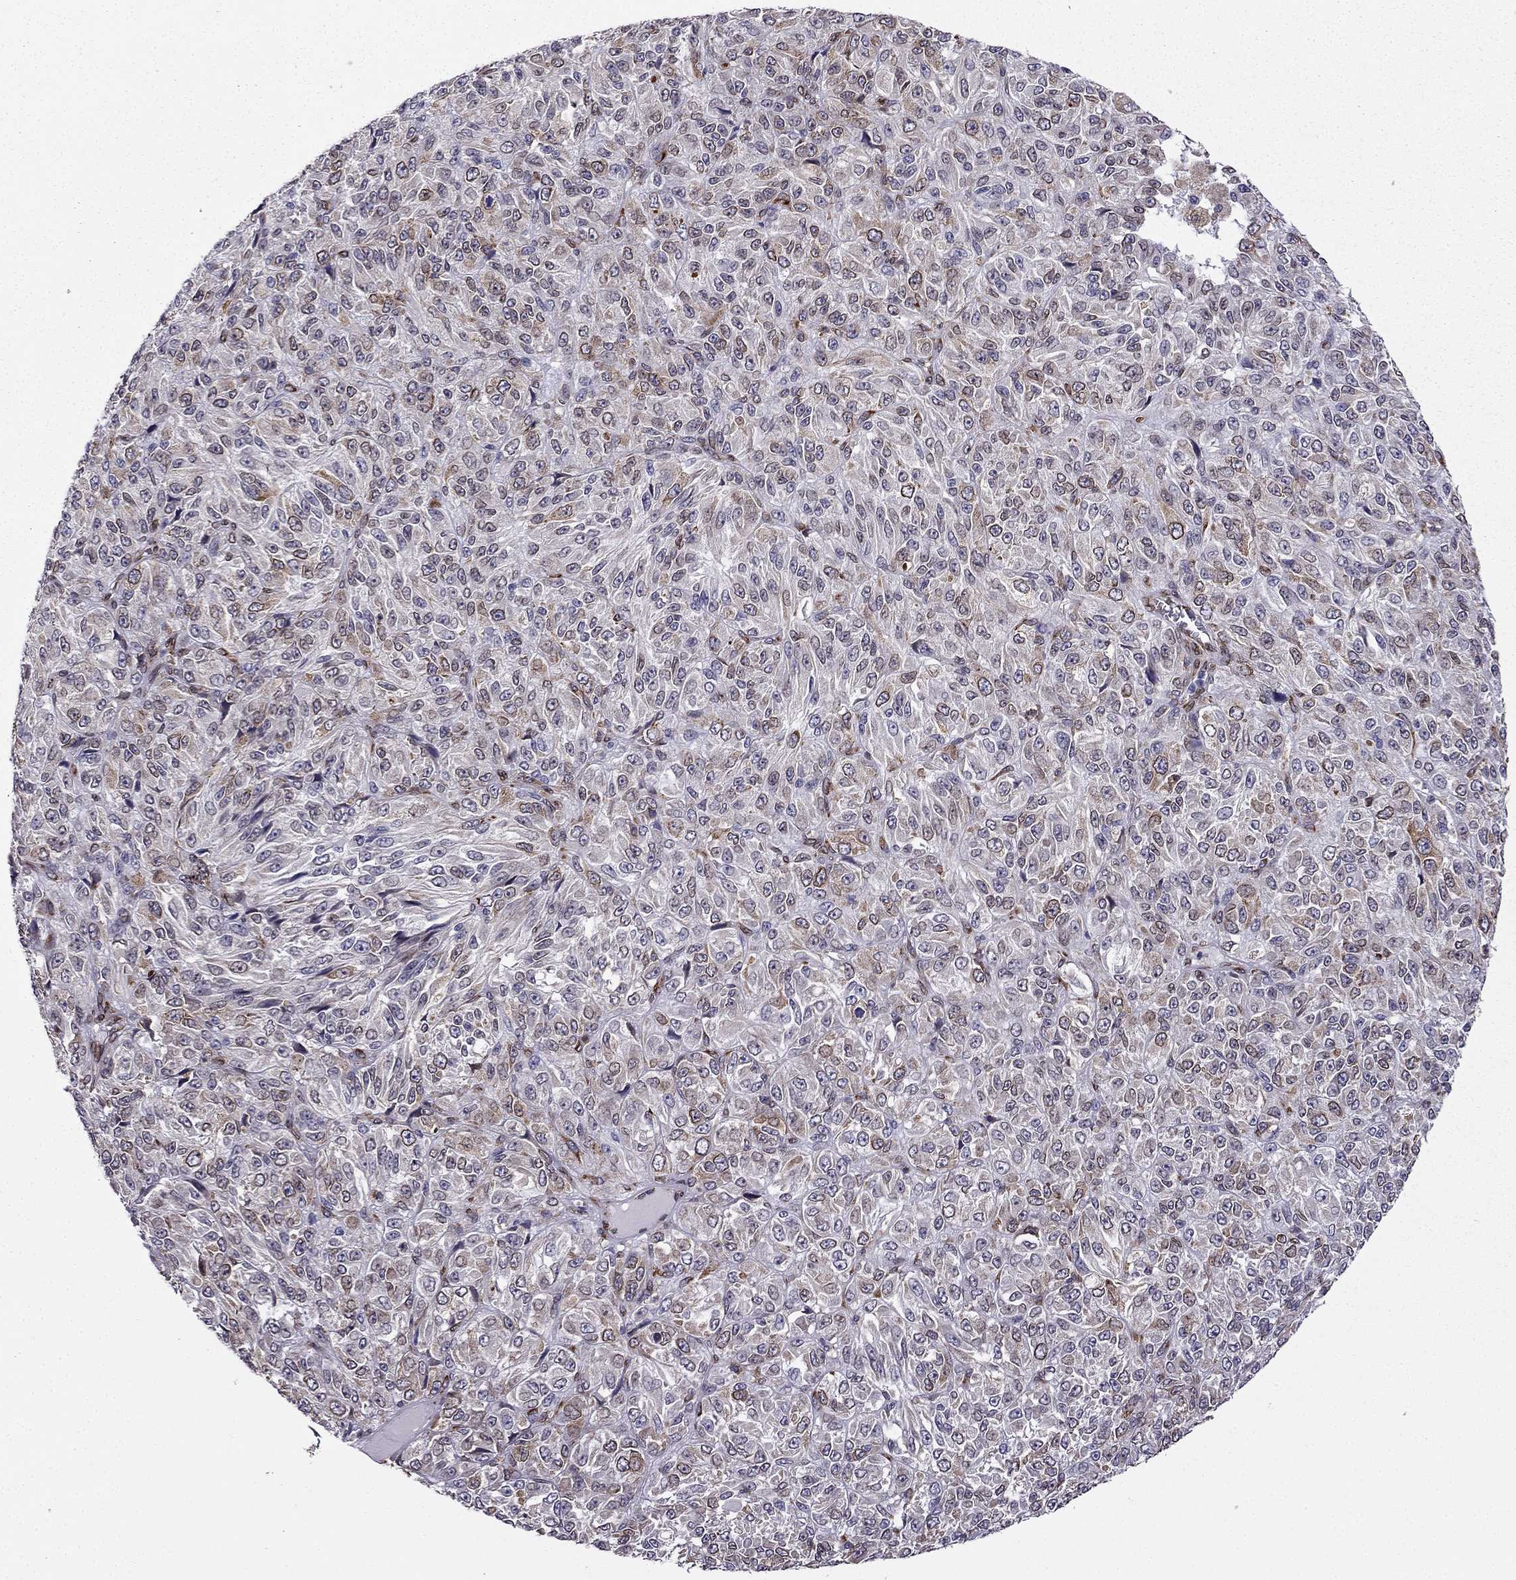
{"staining": {"intensity": "moderate", "quantity": "<25%", "location": "cytoplasmic/membranous"}, "tissue": "melanoma", "cell_type": "Tumor cells", "image_type": "cancer", "snomed": [{"axis": "morphology", "description": "Malignant melanoma, Metastatic site"}, {"axis": "topography", "description": "Brain"}], "caption": "Immunohistochemistry (IHC) (DAB) staining of malignant melanoma (metastatic site) shows moderate cytoplasmic/membranous protein staining in about <25% of tumor cells. The staining is performed using DAB (3,3'-diaminobenzidine) brown chromogen to label protein expression. The nuclei are counter-stained blue using hematoxylin.", "gene": "IKBIP", "patient": {"sex": "female", "age": 56}}